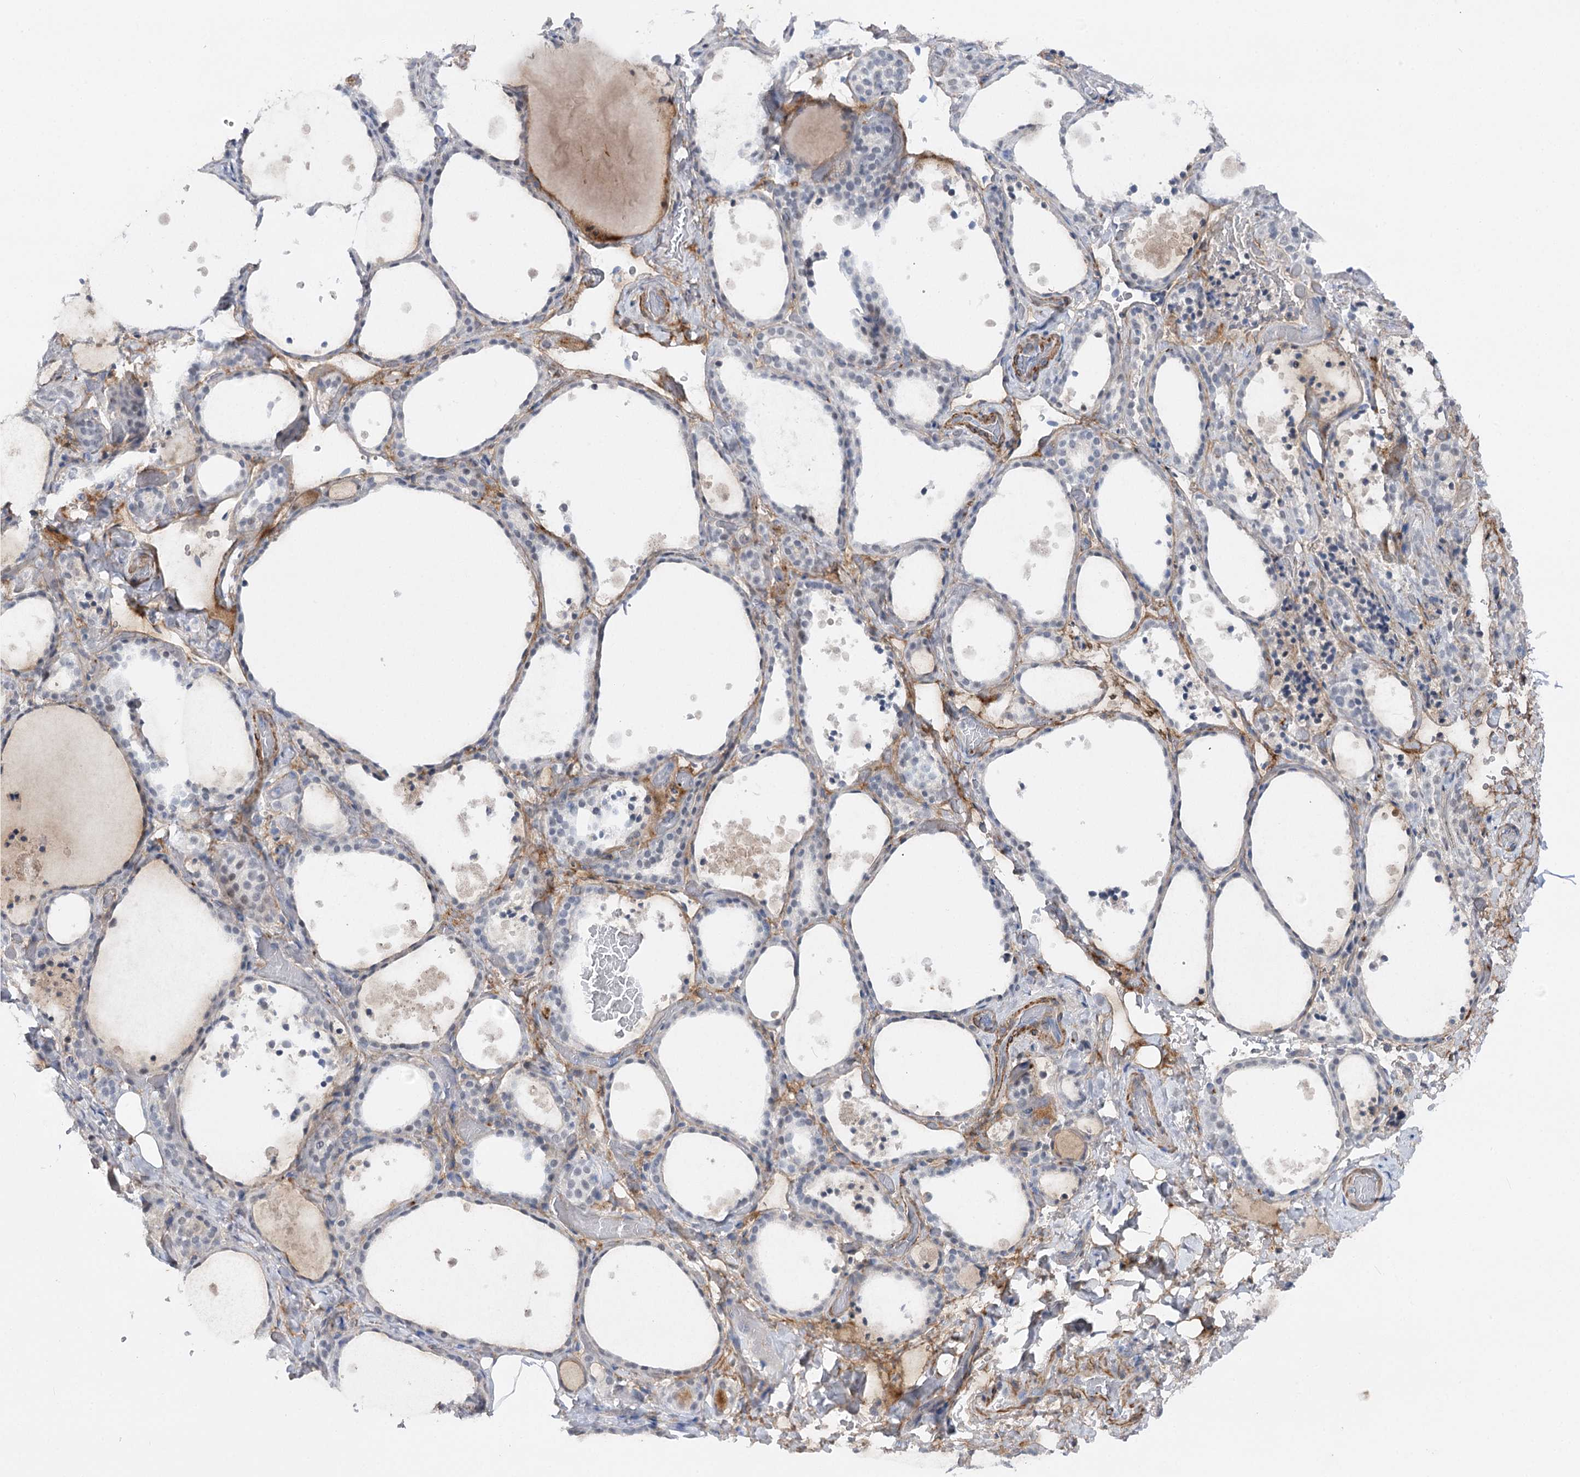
{"staining": {"intensity": "negative", "quantity": "none", "location": "none"}, "tissue": "thyroid gland", "cell_type": "Glandular cells", "image_type": "normal", "snomed": [{"axis": "morphology", "description": "Normal tissue, NOS"}, {"axis": "topography", "description": "Thyroid gland"}], "caption": "Protein analysis of normal thyroid gland demonstrates no significant expression in glandular cells. (DAB immunohistochemistry (IHC) with hematoxylin counter stain).", "gene": "AGXT2", "patient": {"sex": "female", "age": 44}}